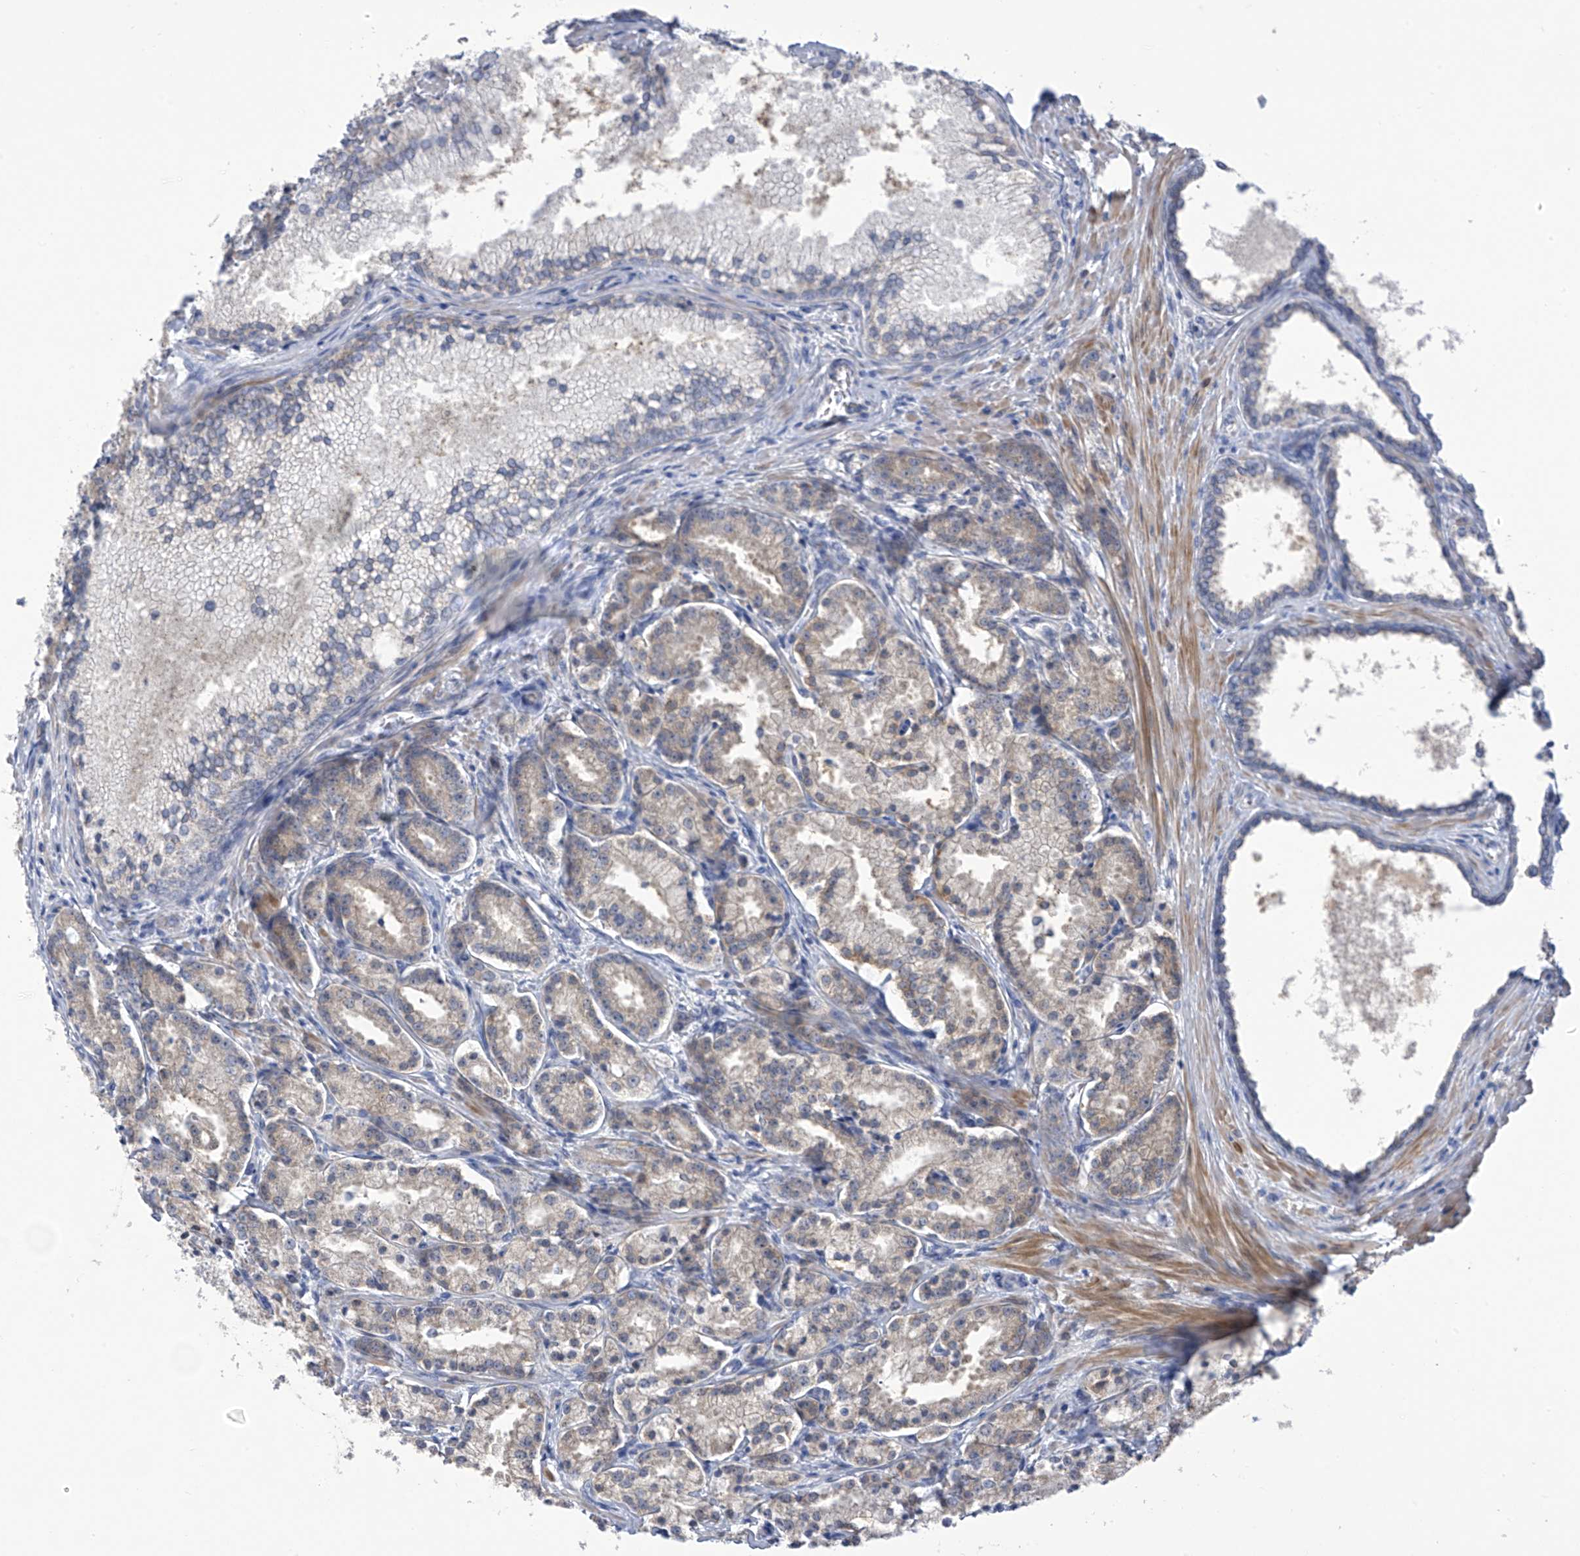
{"staining": {"intensity": "weak", "quantity": "<25%", "location": "cytoplasmic/membranous"}, "tissue": "prostate cancer", "cell_type": "Tumor cells", "image_type": "cancer", "snomed": [{"axis": "morphology", "description": "Adenocarcinoma, High grade"}, {"axis": "topography", "description": "Prostate"}], "caption": "Tumor cells are negative for brown protein staining in prostate cancer (high-grade adenocarcinoma).", "gene": "SLCO4A1", "patient": {"sex": "male", "age": 69}}